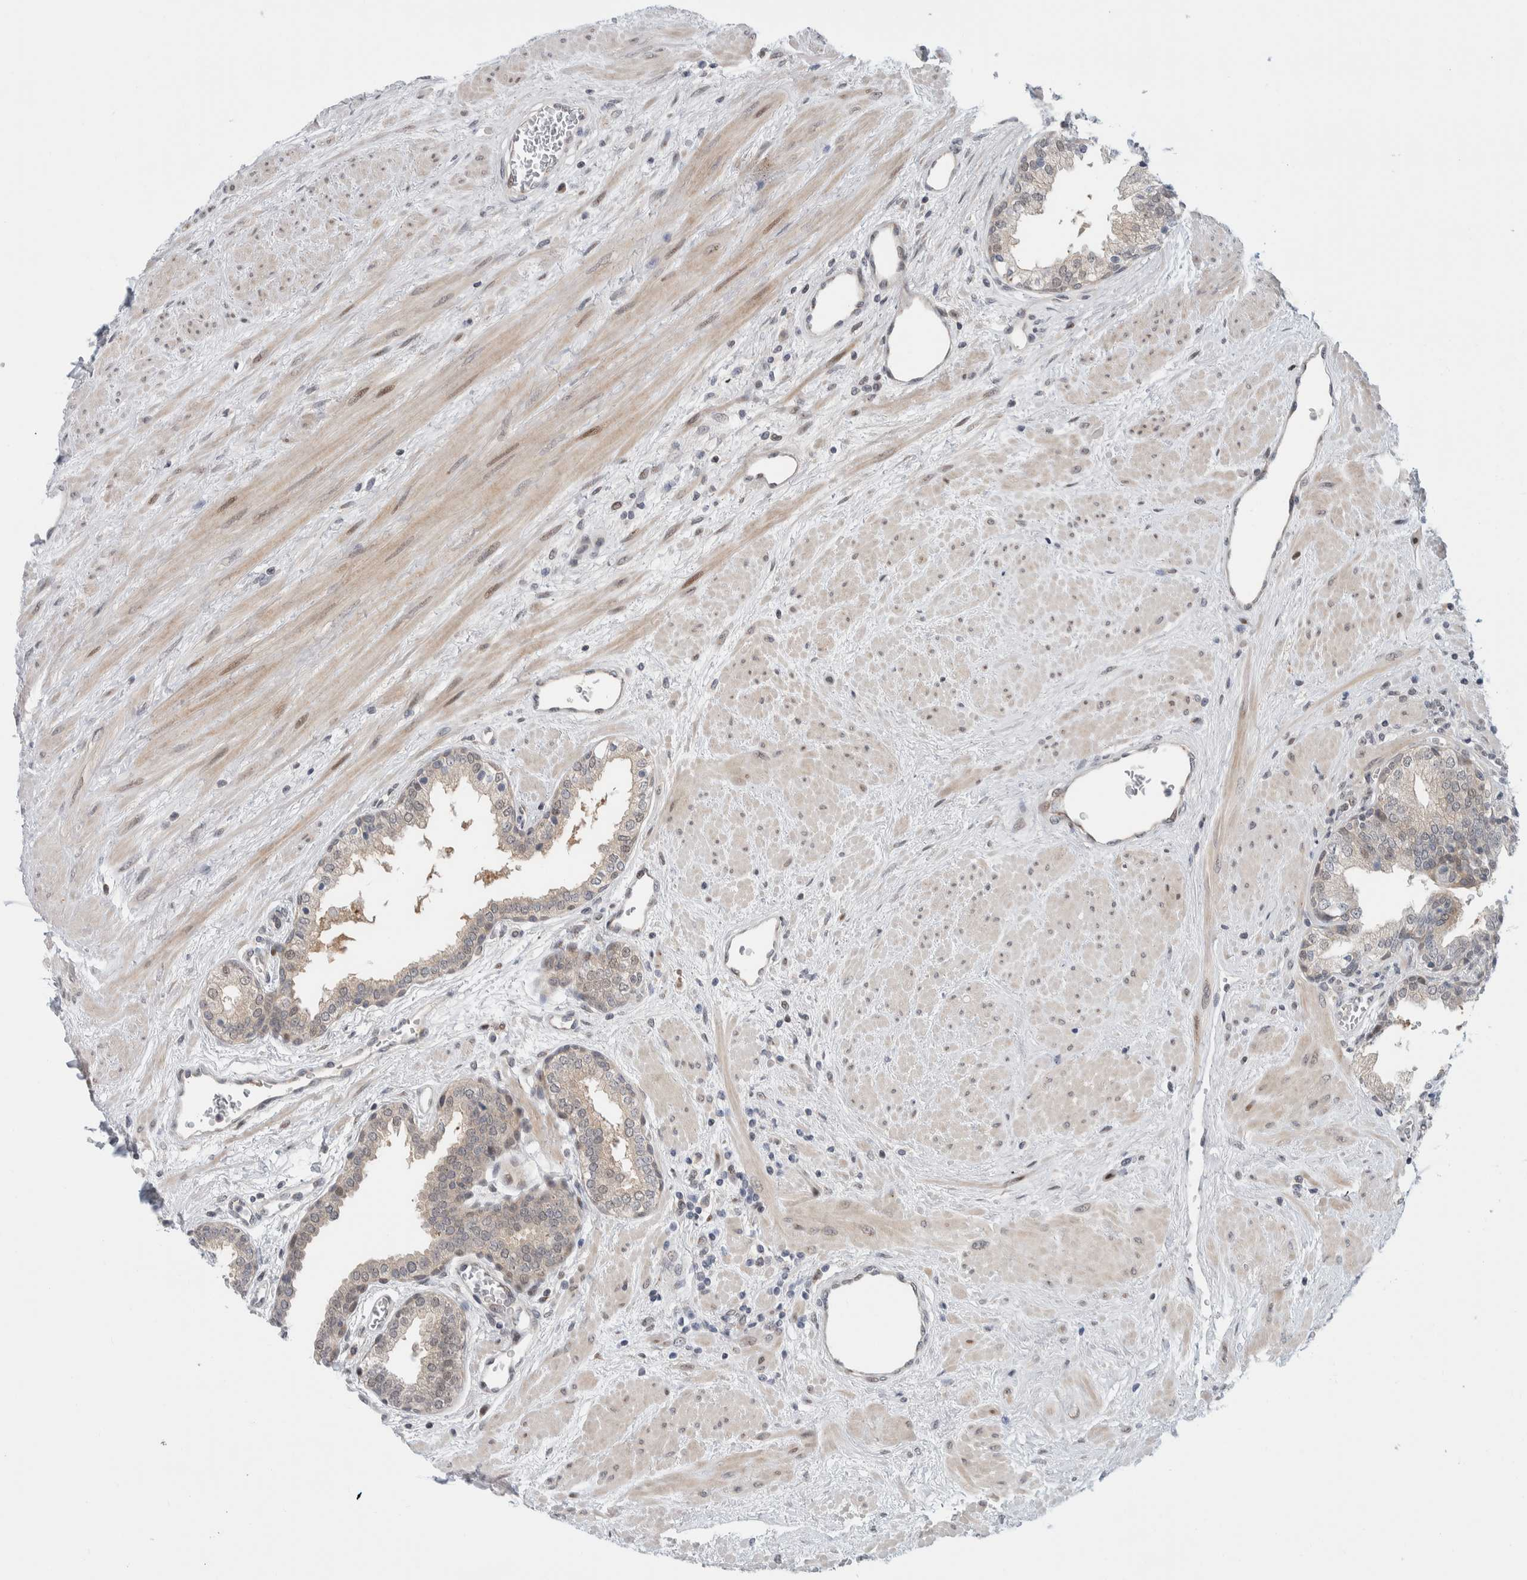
{"staining": {"intensity": "weak", "quantity": "25%-75%", "location": "cytoplasmic/membranous,nuclear"}, "tissue": "prostate", "cell_type": "Glandular cells", "image_type": "normal", "snomed": [{"axis": "morphology", "description": "Normal tissue, NOS"}, {"axis": "topography", "description": "Prostate"}], "caption": "A brown stain highlights weak cytoplasmic/membranous,nuclear positivity of a protein in glandular cells of normal prostate.", "gene": "NCR3LG1", "patient": {"sex": "male", "age": 51}}